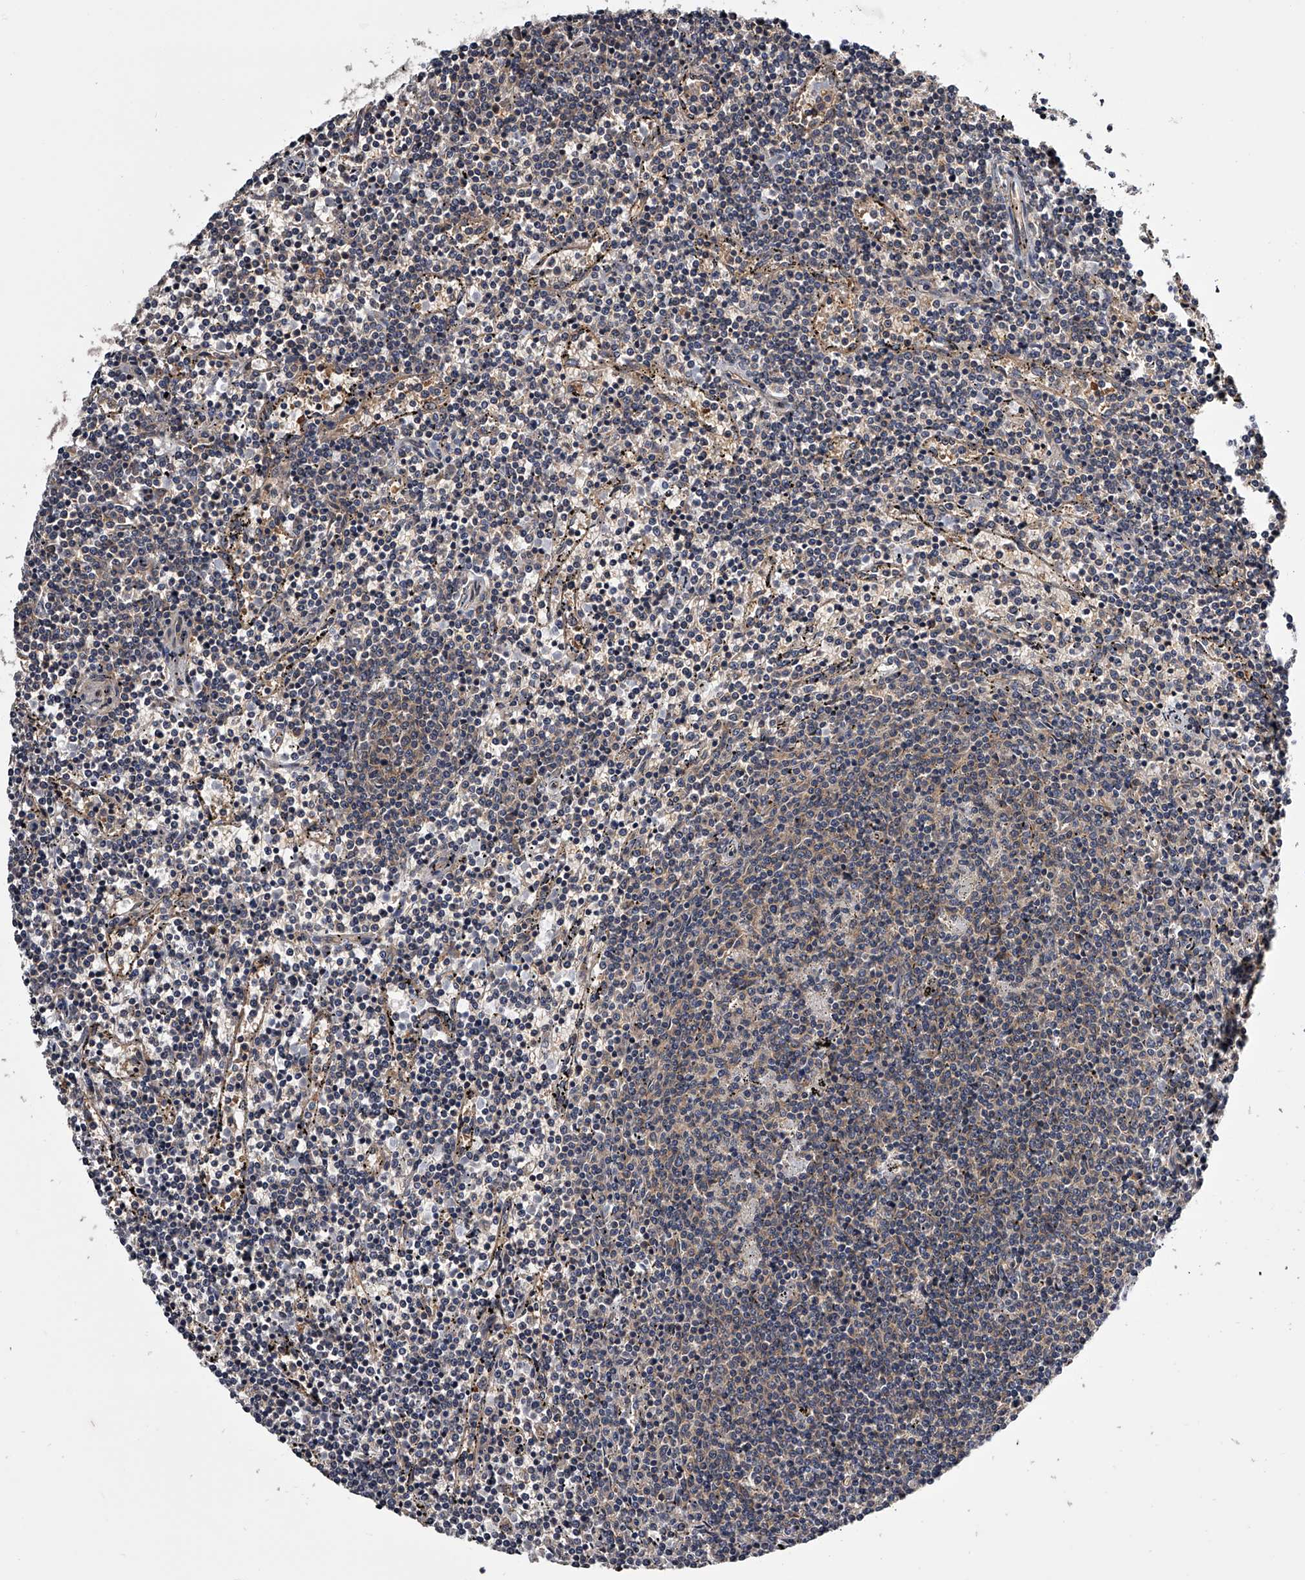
{"staining": {"intensity": "negative", "quantity": "none", "location": "none"}, "tissue": "lymphoma", "cell_type": "Tumor cells", "image_type": "cancer", "snomed": [{"axis": "morphology", "description": "Malignant lymphoma, non-Hodgkin's type, Low grade"}, {"axis": "topography", "description": "Spleen"}], "caption": "Immunohistochemistry (IHC) micrograph of neoplastic tissue: human lymphoma stained with DAB shows no significant protein positivity in tumor cells.", "gene": "GAPVD1", "patient": {"sex": "female", "age": 50}}